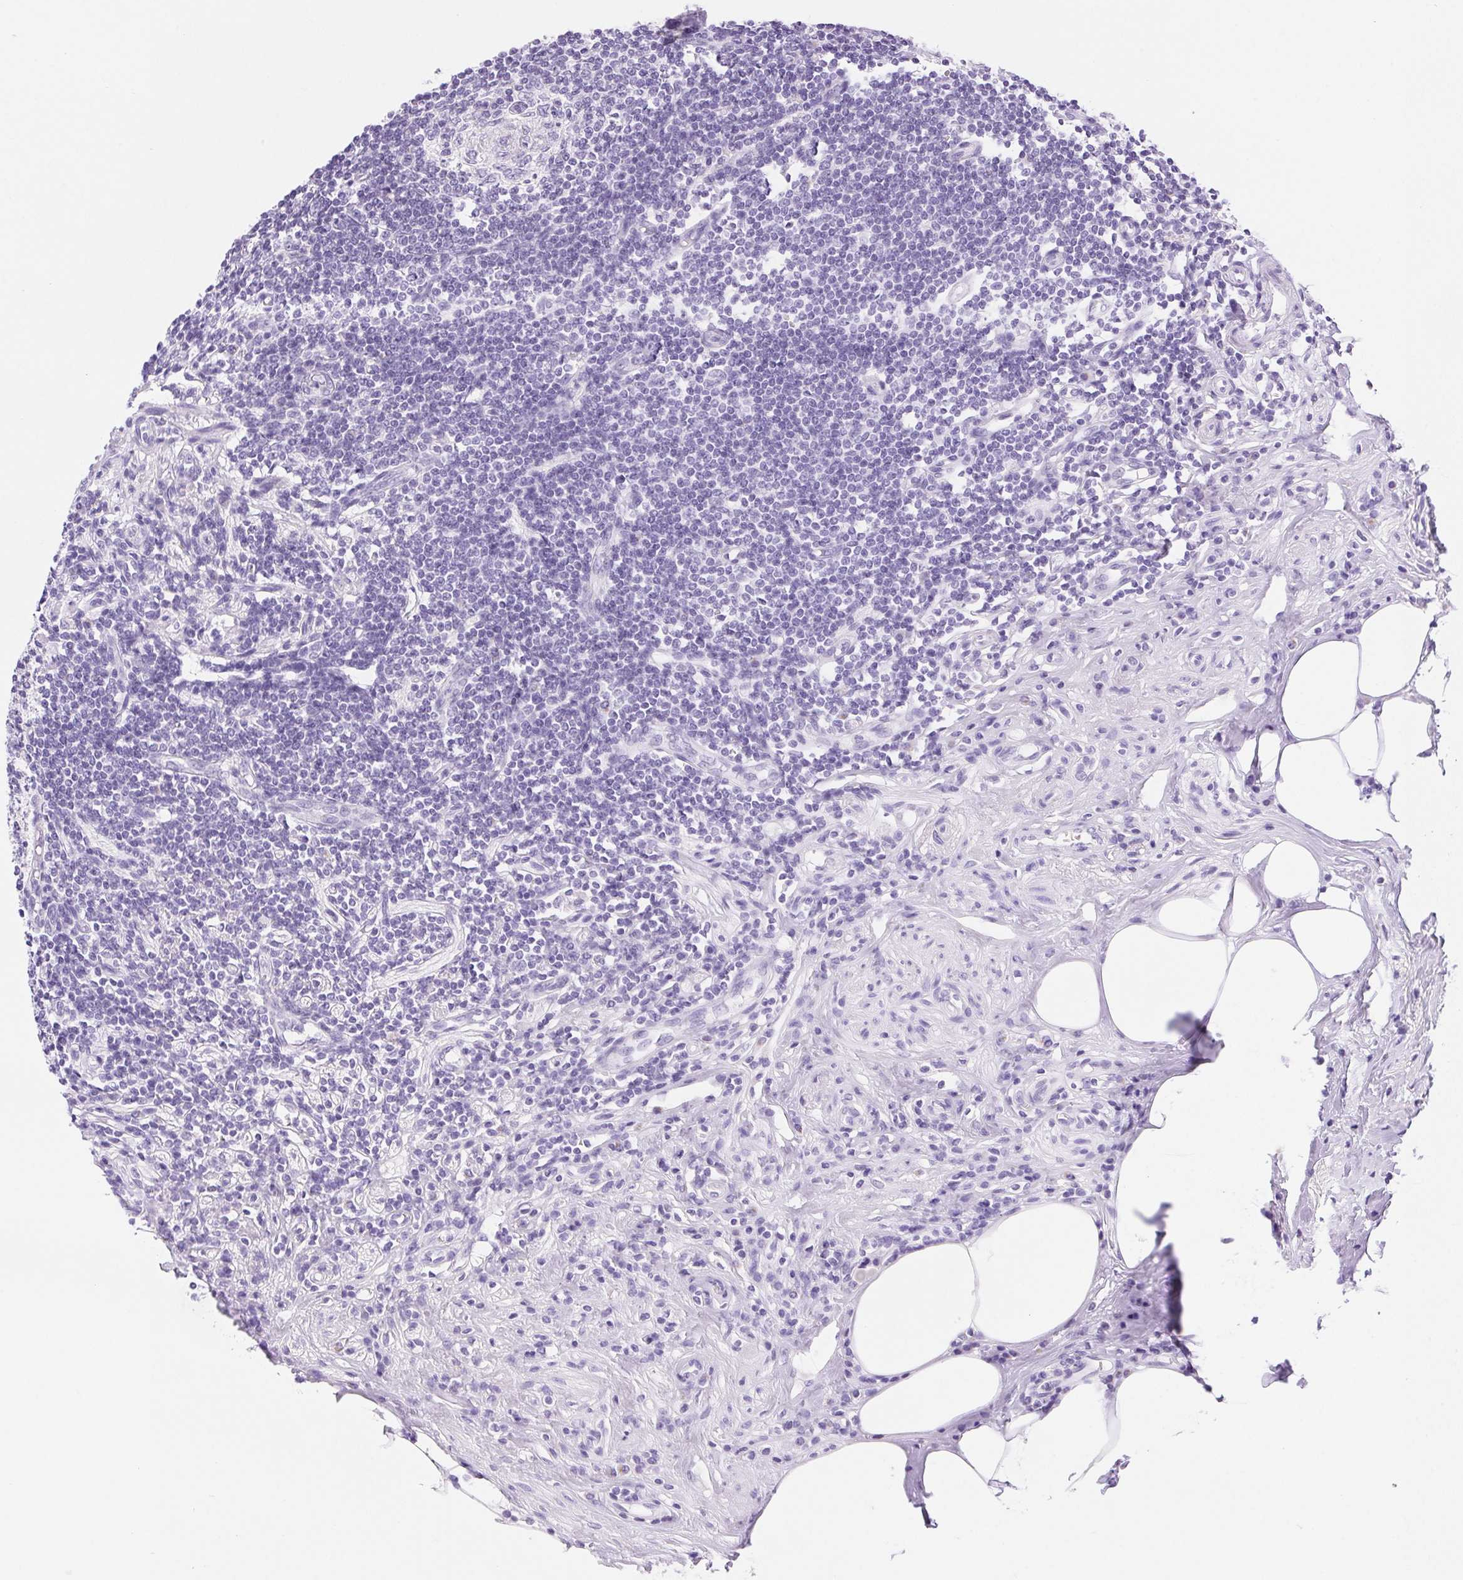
{"staining": {"intensity": "negative", "quantity": "none", "location": "none"}, "tissue": "appendix", "cell_type": "Glandular cells", "image_type": "normal", "snomed": [{"axis": "morphology", "description": "Normal tissue, NOS"}, {"axis": "topography", "description": "Appendix"}], "caption": "IHC of normal human appendix demonstrates no positivity in glandular cells.", "gene": "SERPINB3", "patient": {"sex": "female", "age": 57}}